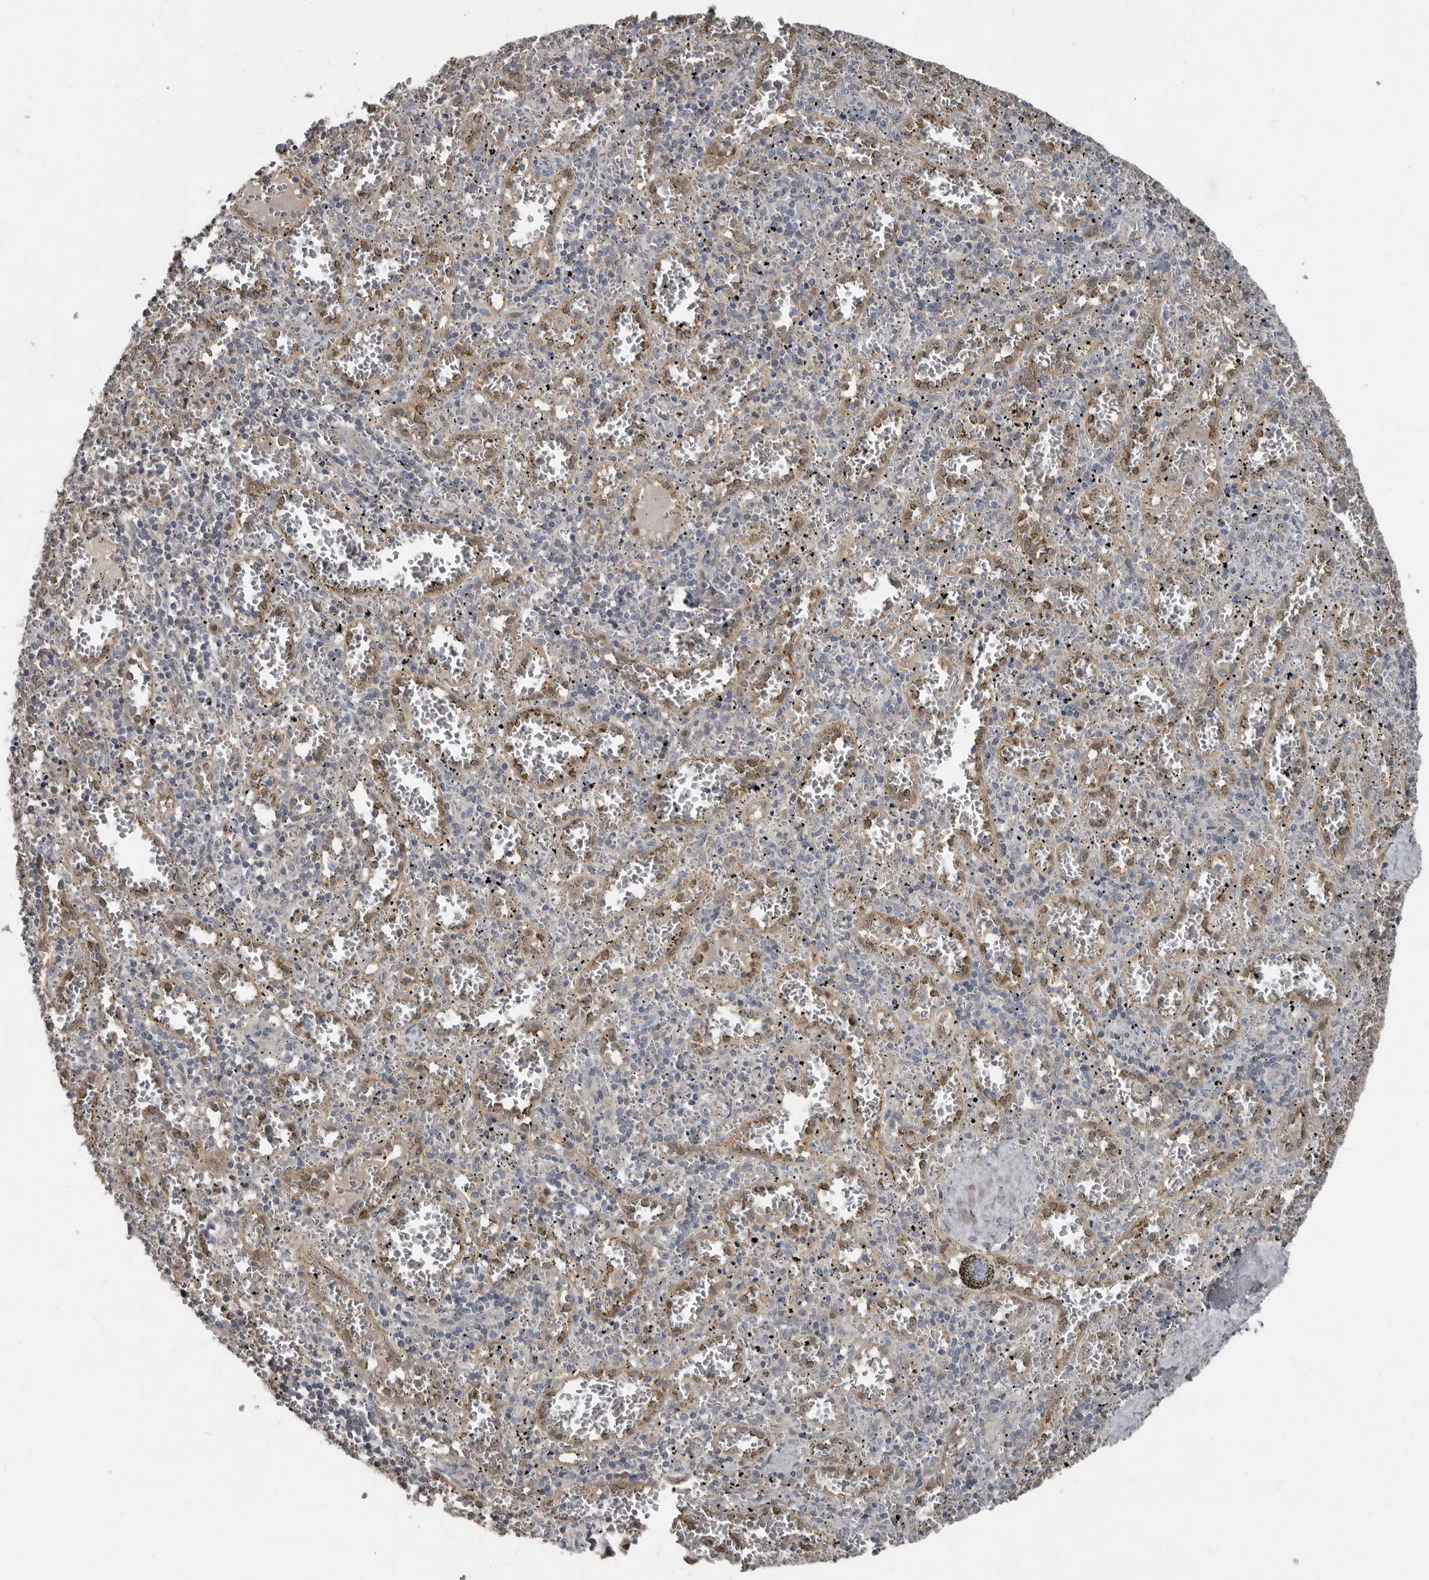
{"staining": {"intensity": "weak", "quantity": "25%-75%", "location": "cytoplasmic/membranous"}, "tissue": "spleen", "cell_type": "Cells in red pulp", "image_type": "normal", "snomed": [{"axis": "morphology", "description": "Normal tissue, NOS"}, {"axis": "topography", "description": "Spleen"}], "caption": "Immunohistochemistry of benign spleen shows low levels of weak cytoplasmic/membranous expression in about 25%-75% of cells in red pulp. (DAB (3,3'-diaminobenzidine) = brown stain, brightfield microscopy at high magnification).", "gene": "RBKS", "patient": {"sex": "male", "age": 11}}